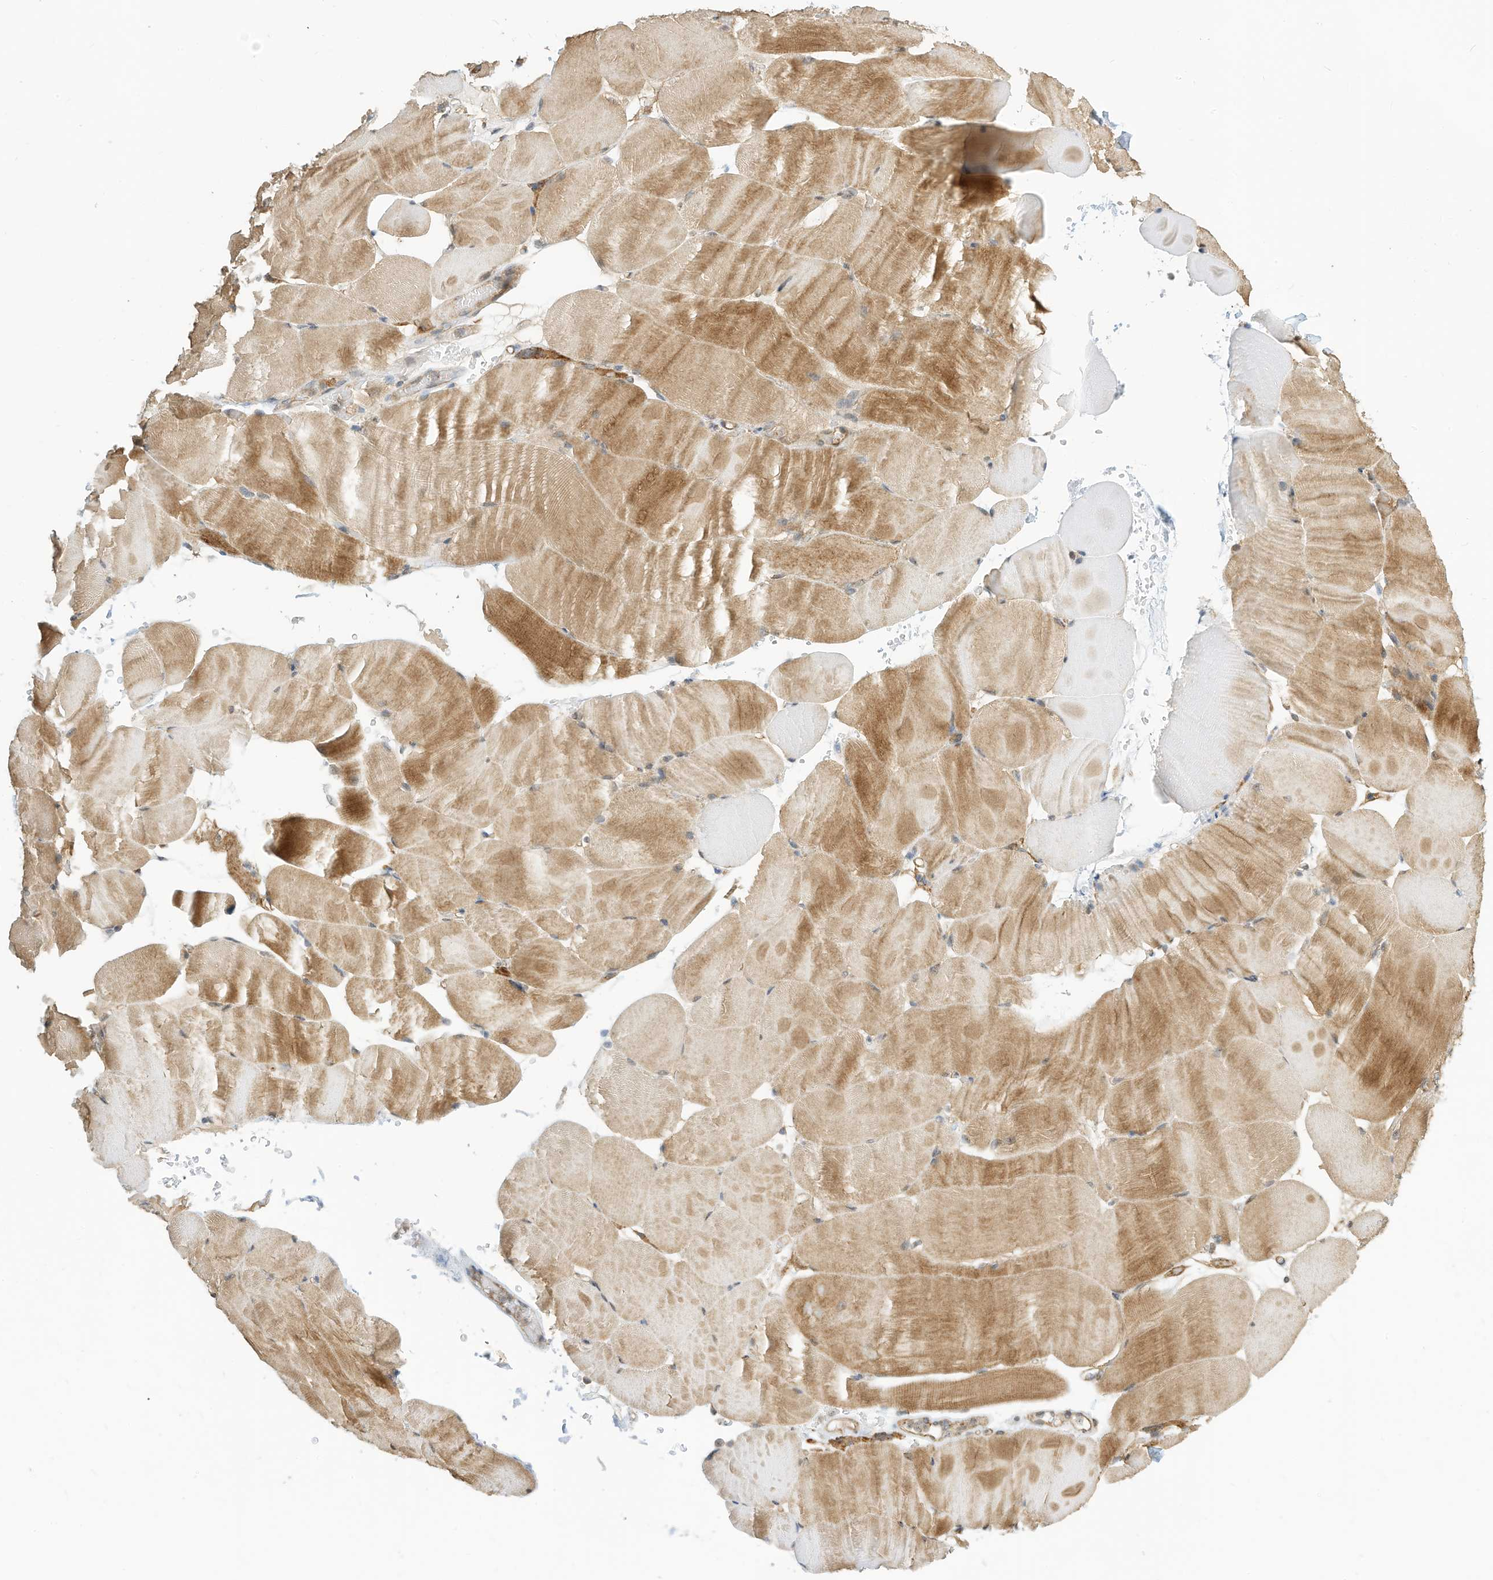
{"staining": {"intensity": "moderate", "quantity": "25%-75%", "location": "cytoplasmic/membranous"}, "tissue": "skeletal muscle", "cell_type": "Myocytes", "image_type": "normal", "snomed": [{"axis": "morphology", "description": "Normal tissue, NOS"}, {"axis": "topography", "description": "Skeletal muscle"}, {"axis": "topography", "description": "Parathyroid gland"}], "caption": "This is a photomicrograph of immunohistochemistry (IHC) staining of benign skeletal muscle, which shows moderate expression in the cytoplasmic/membranous of myocytes.", "gene": "OFD1", "patient": {"sex": "female", "age": 37}}